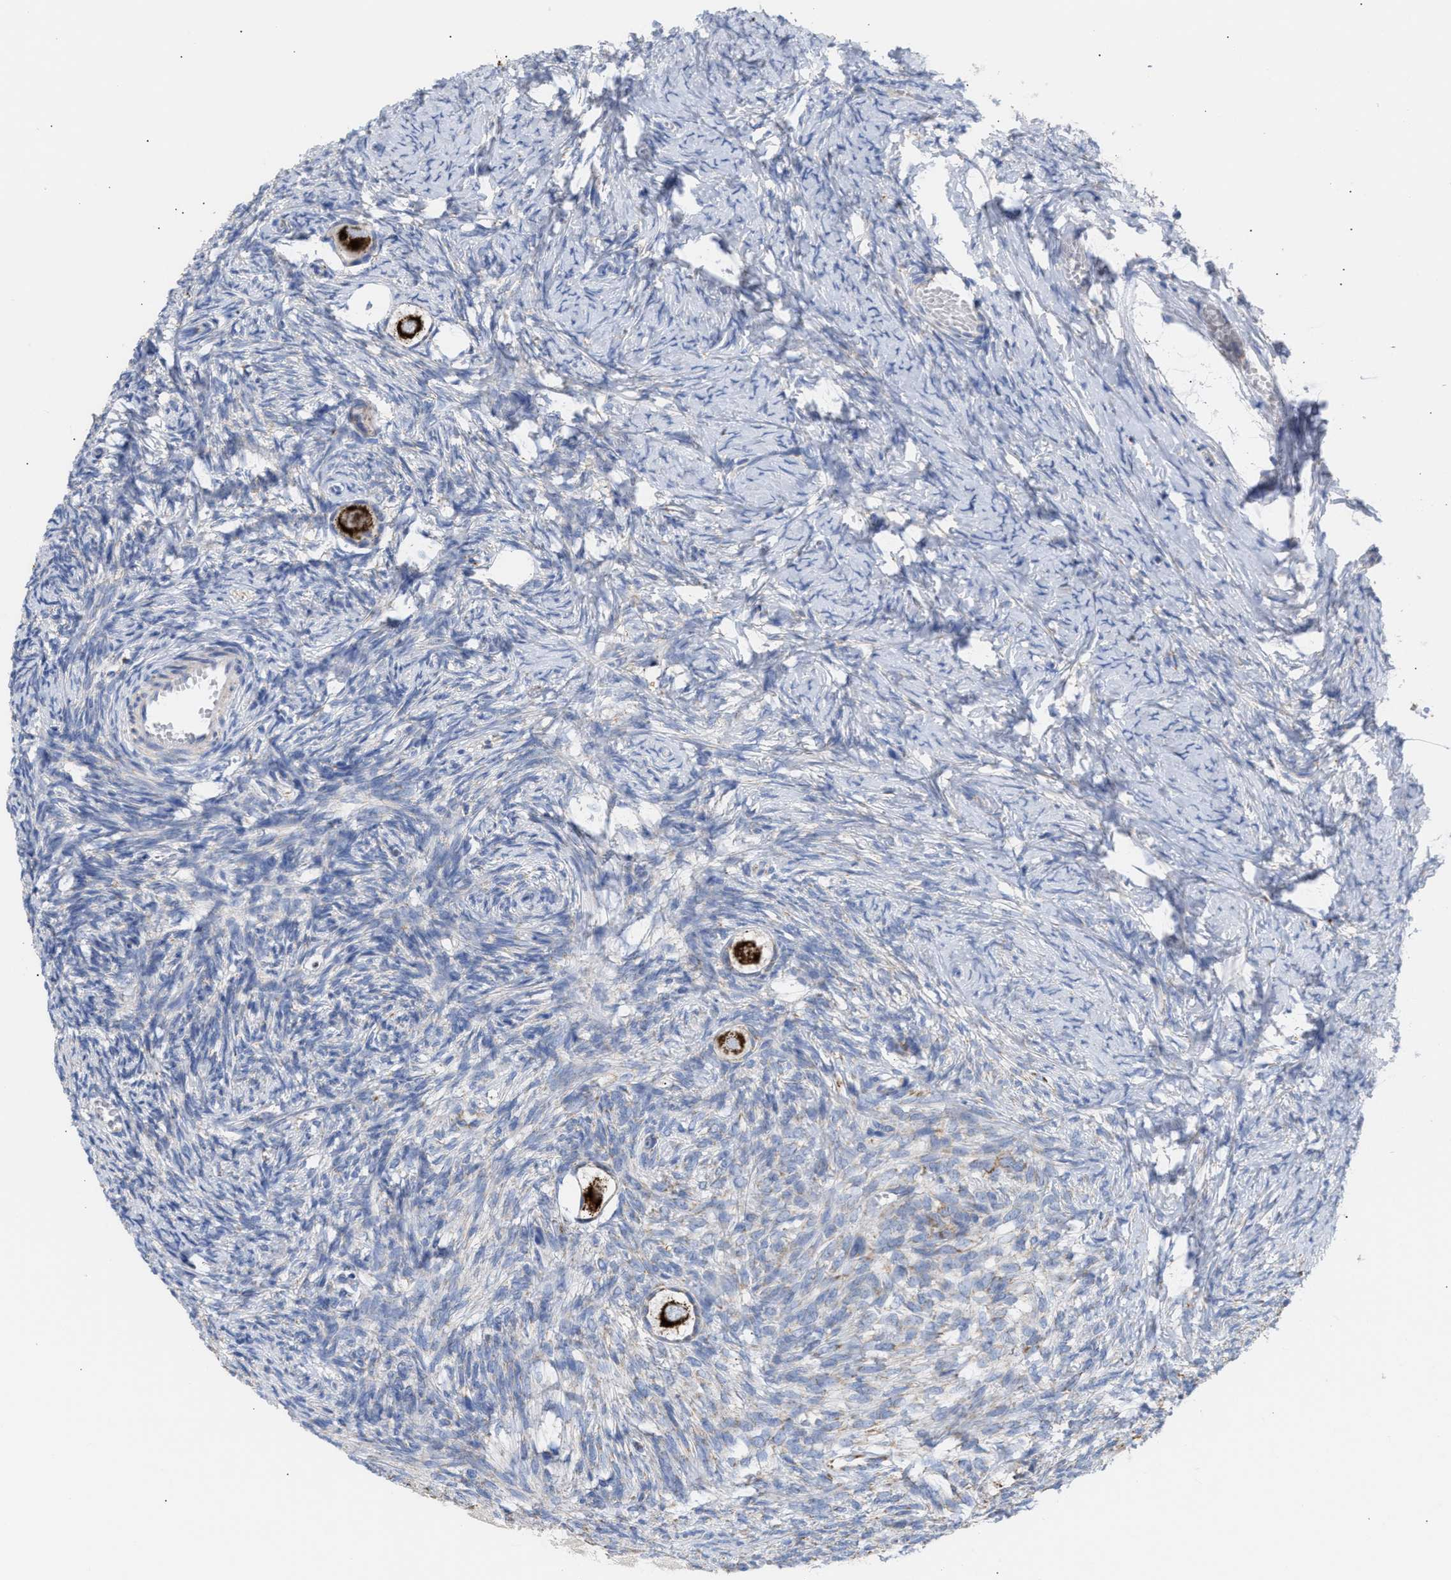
{"staining": {"intensity": "strong", "quantity": ">75%", "location": "cytoplasmic/membranous"}, "tissue": "ovary", "cell_type": "Follicle cells", "image_type": "normal", "snomed": [{"axis": "morphology", "description": "Normal tissue, NOS"}, {"axis": "topography", "description": "Ovary"}], "caption": "Immunohistochemistry of unremarkable ovary displays high levels of strong cytoplasmic/membranous expression in approximately >75% of follicle cells. (IHC, brightfield microscopy, high magnification).", "gene": "ACOT13", "patient": {"sex": "female", "age": 27}}